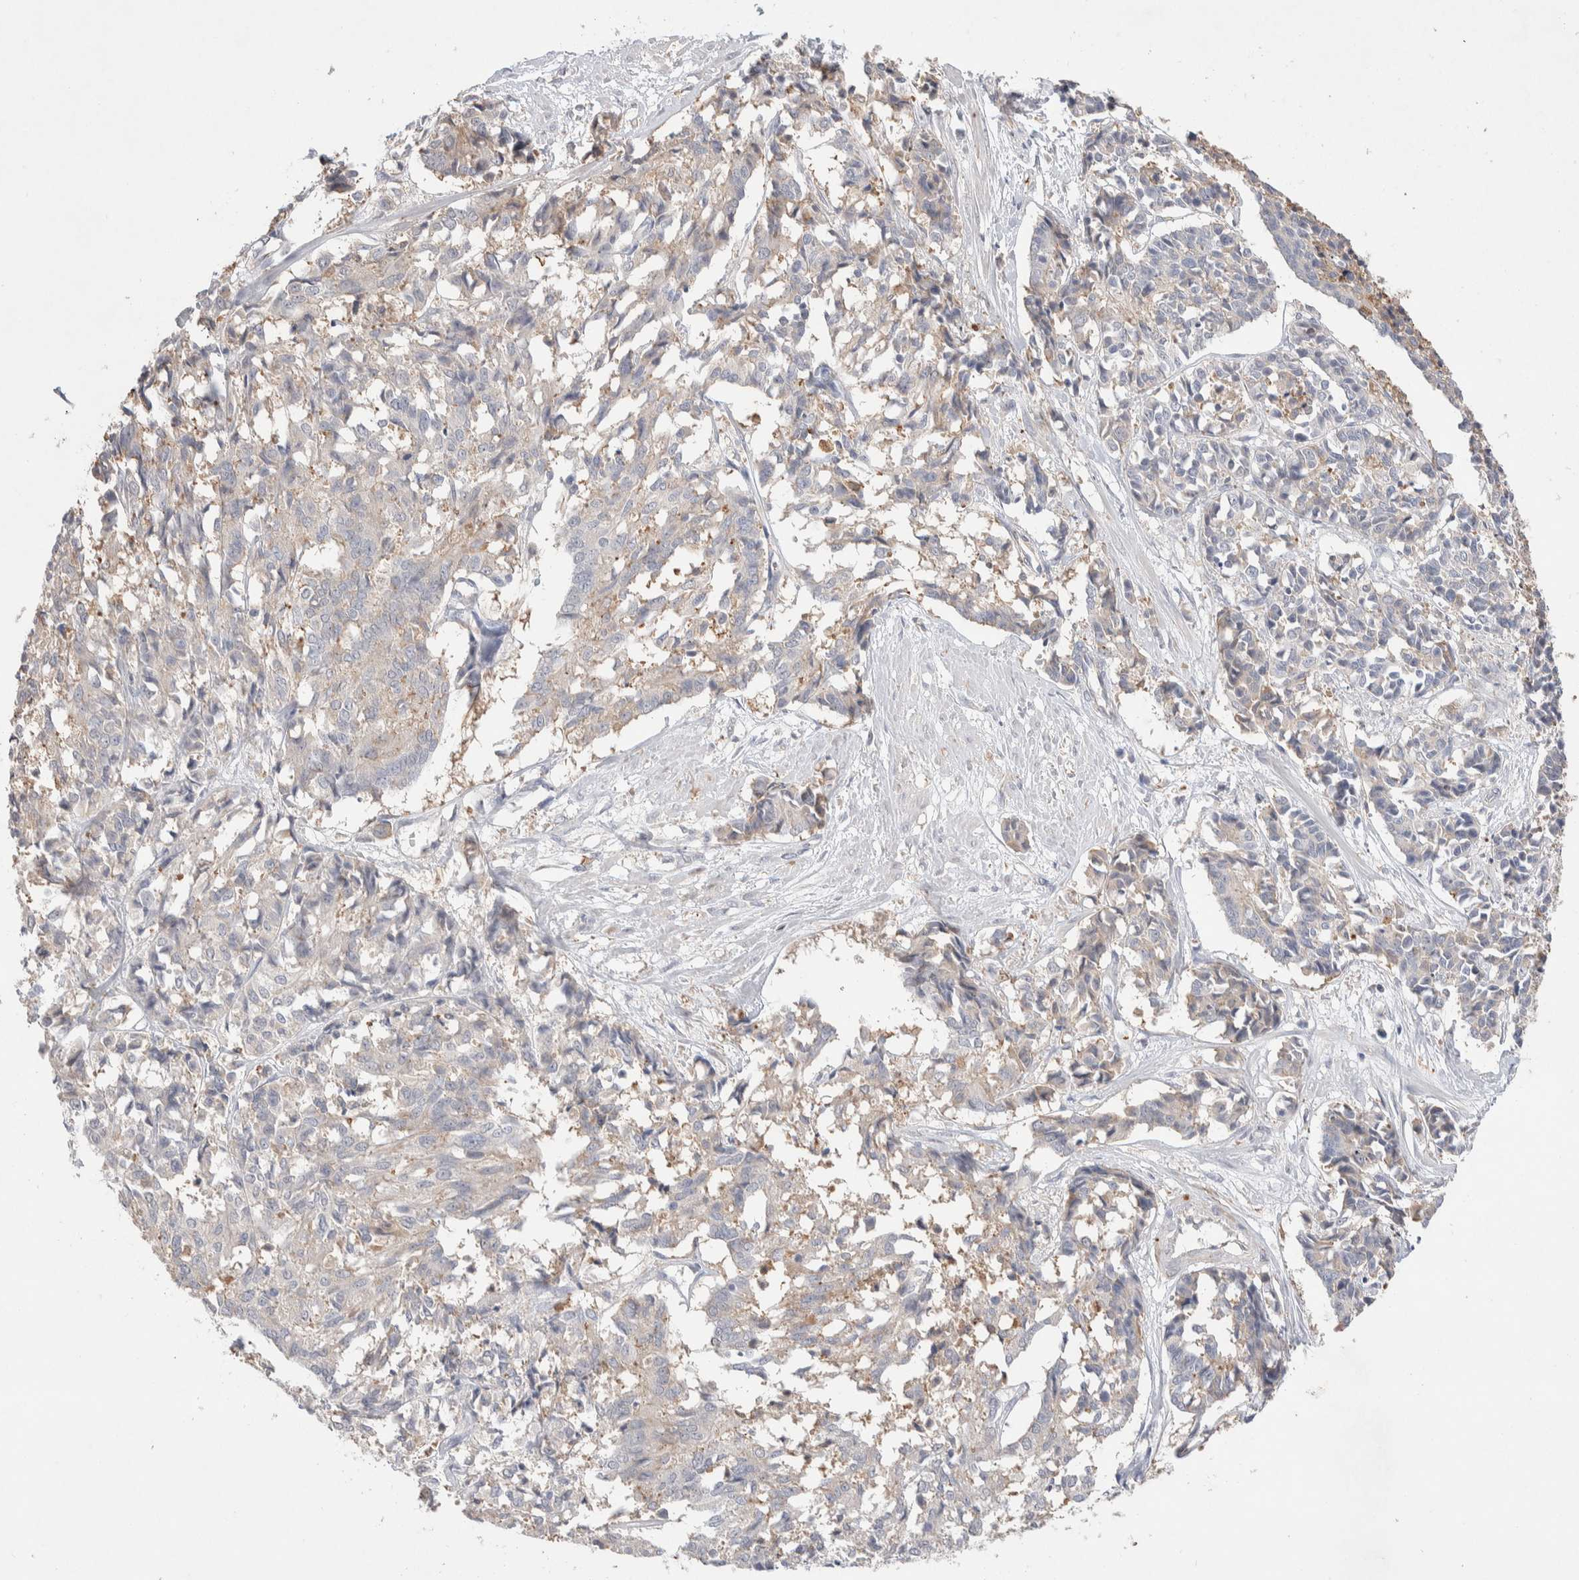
{"staining": {"intensity": "weak", "quantity": "<25%", "location": "cytoplasmic/membranous"}, "tissue": "cervical cancer", "cell_type": "Tumor cells", "image_type": "cancer", "snomed": [{"axis": "morphology", "description": "Squamous cell carcinoma, NOS"}, {"axis": "topography", "description": "Cervix"}], "caption": "Immunohistochemistry (IHC) image of human cervical cancer (squamous cell carcinoma) stained for a protein (brown), which exhibits no staining in tumor cells.", "gene": "FFAR2", "patient": {"sex": "female", "age": 35}}